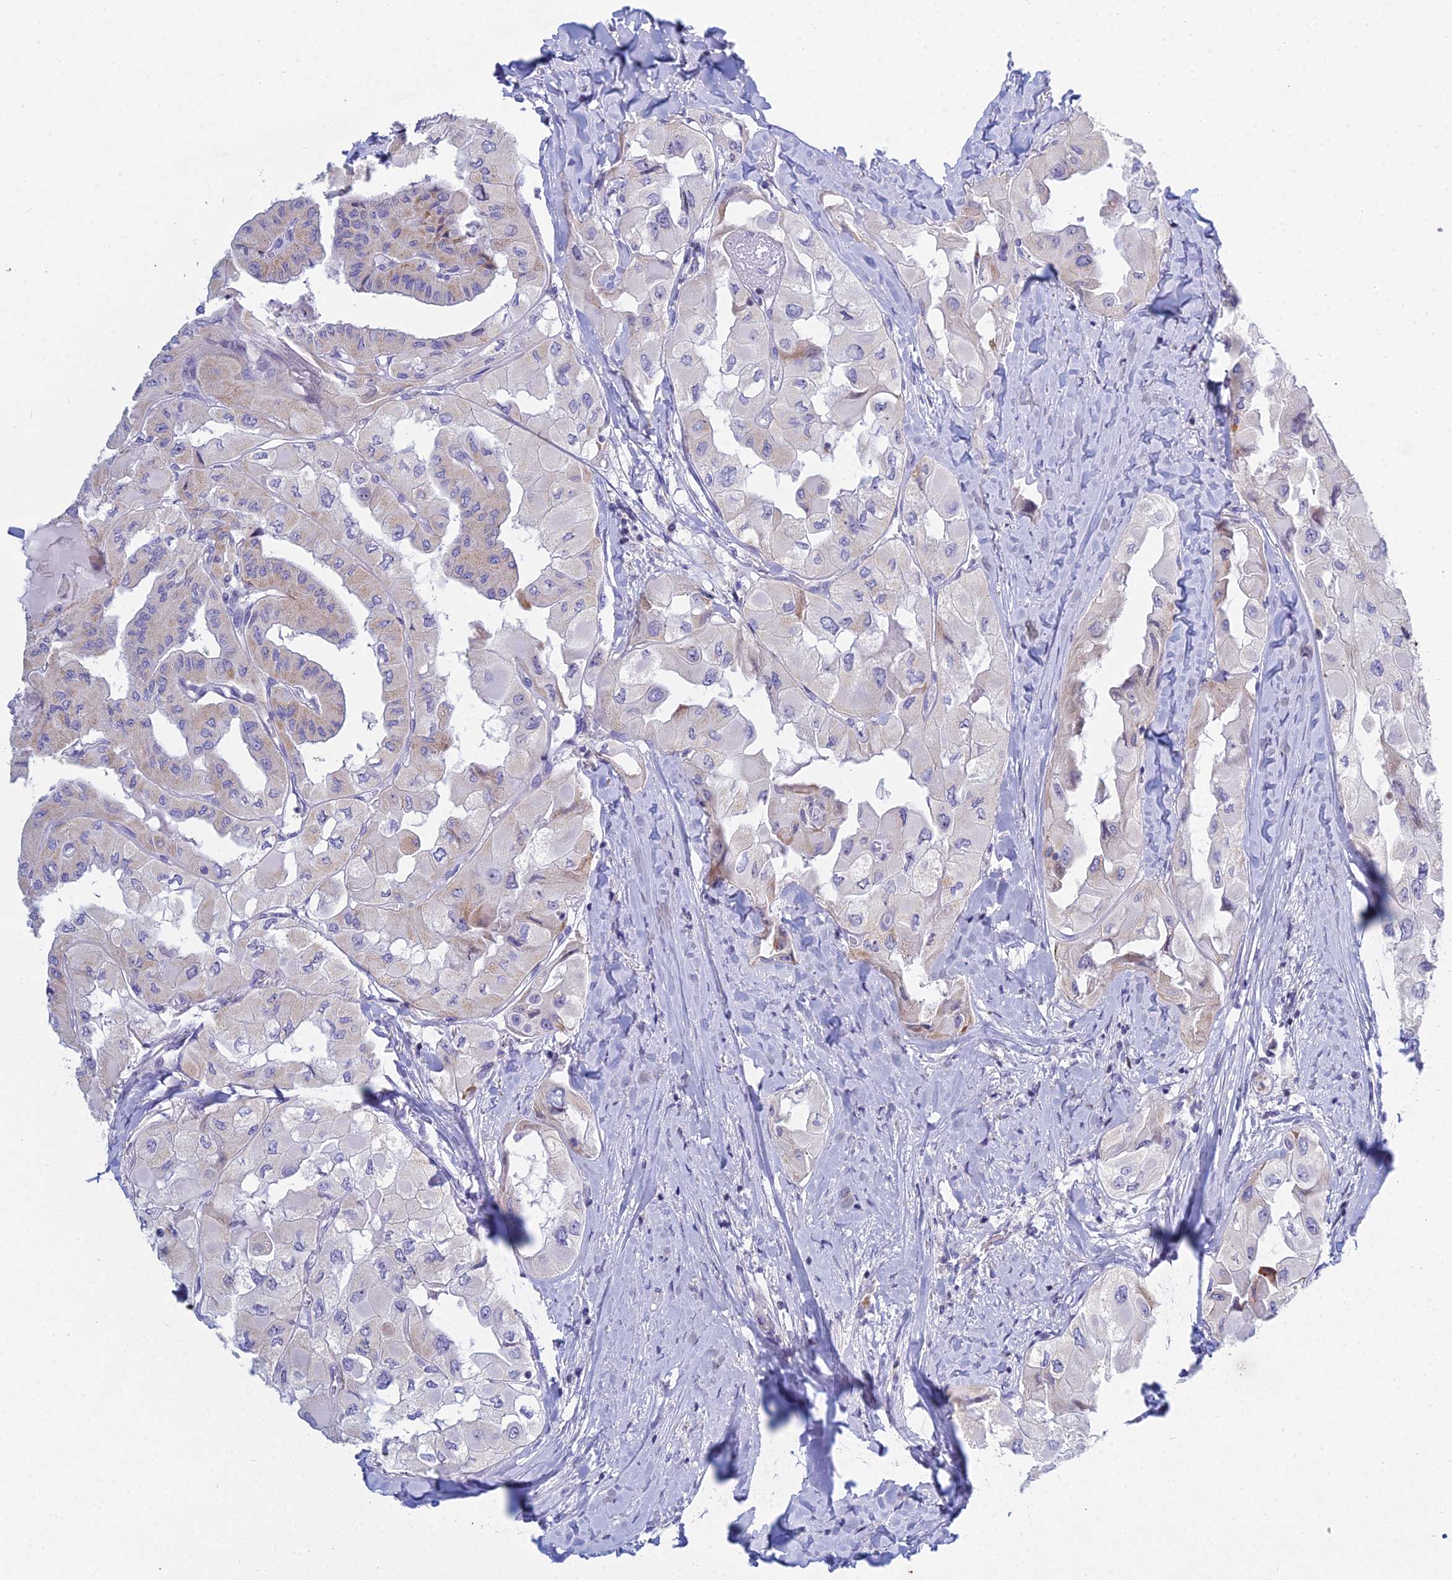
{"staining": {"intensity": "weak", "quantity": "<25%", "location": "cytoplasmic/membranous"}, "tissue": "thyroid cancer", "cell_type": "Tumor cells", "image_type": "cancer", "snomed": [{"axis": "morphology", "description": "Normal tissue, NOS"}, {"axis": "morphology", "description": "Papillary adenocarcinoma, NOS"}, {"axis": "topography", "description": "Thyroid gland"}], "caption": "DAB (3,3'-diaminobenzidine) immunohistochemical staining of human thyroid cancer (papillary adenocarcinoma) demonstrates no significant positivity in tumor cells.", "gene": "PRR13", "patient": {"sex": "female", "age": 59}}